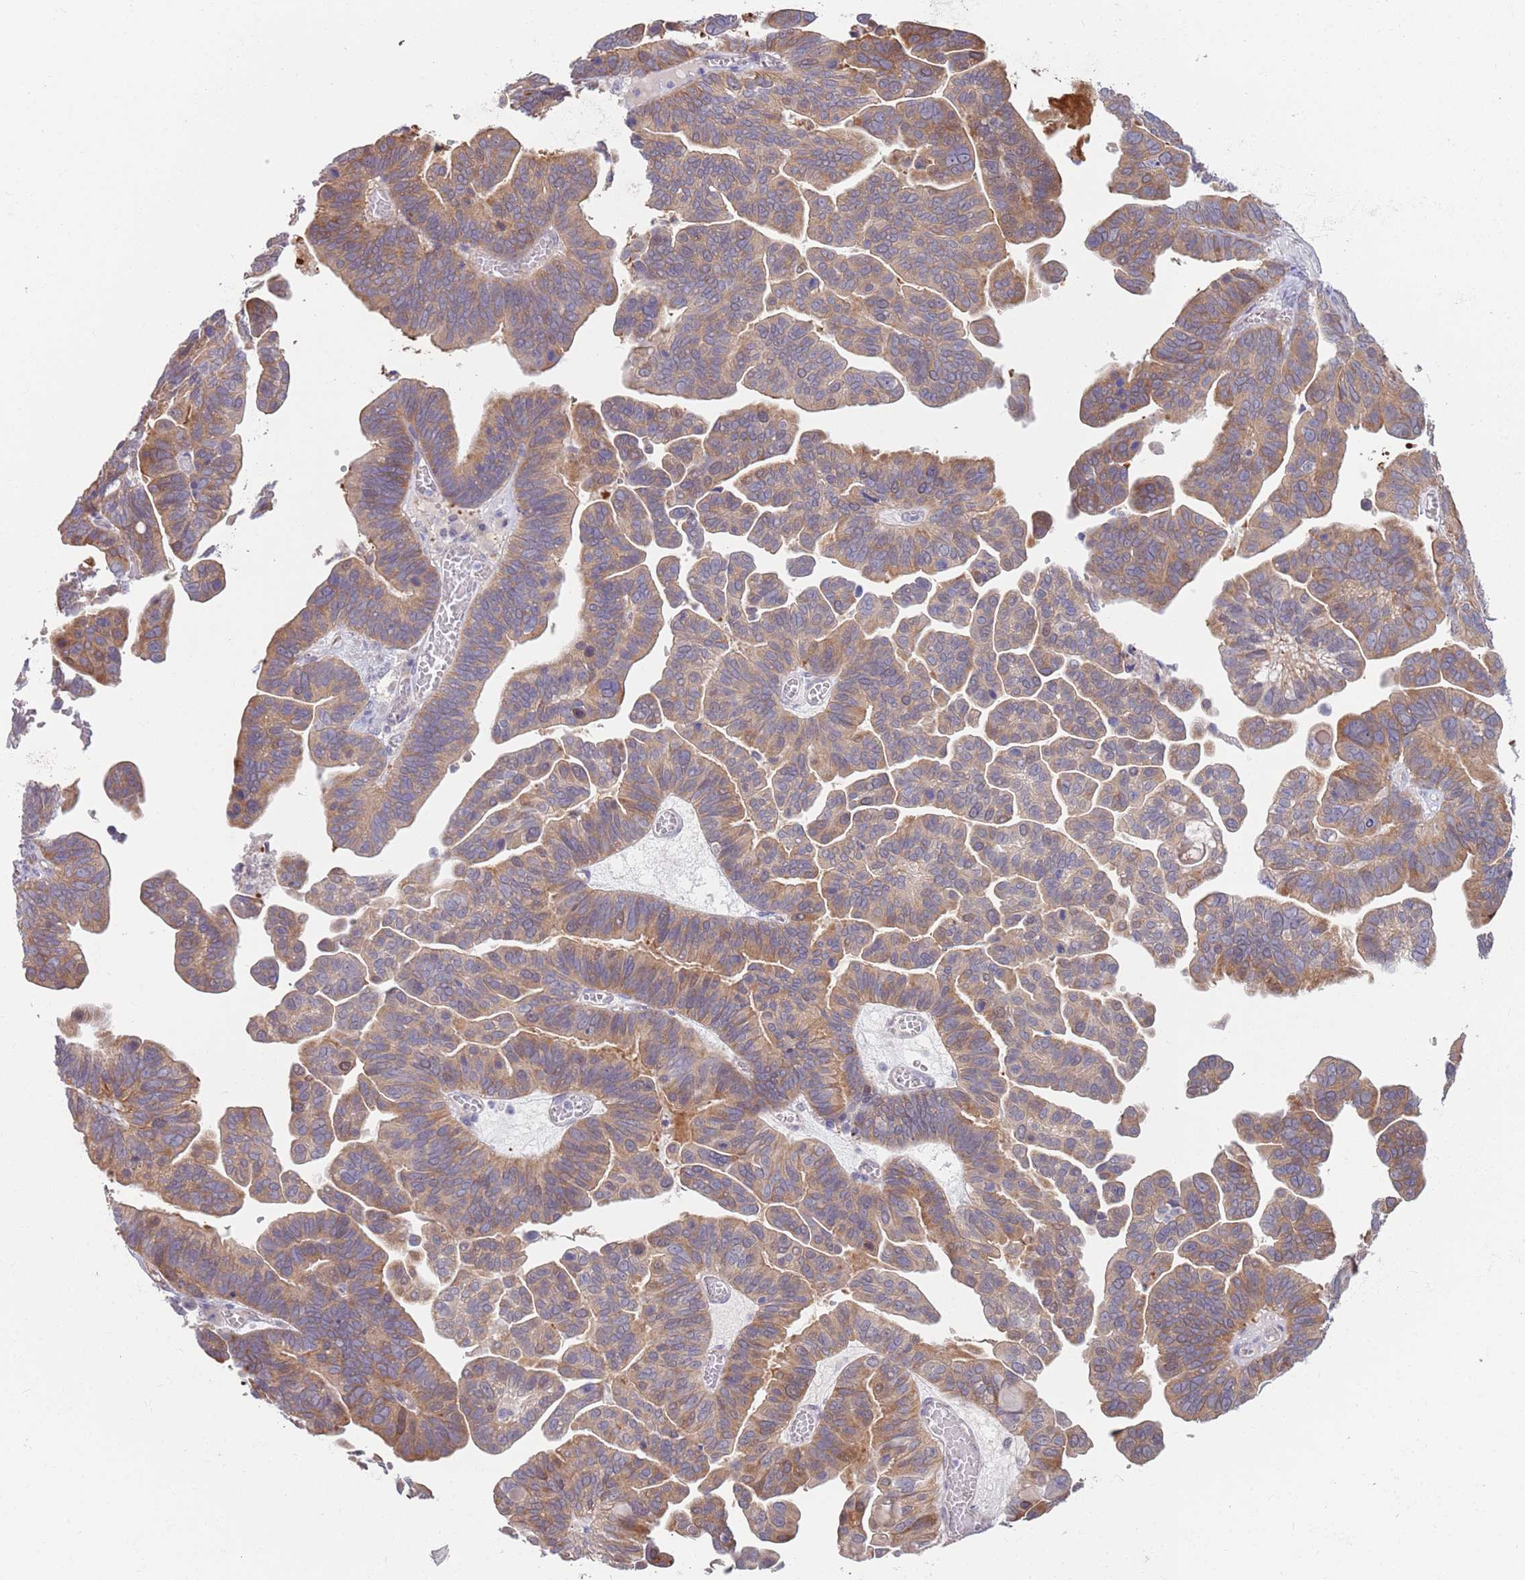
{"staining": {"intensity": "moderate", "quantity": "25%-75%", "location": "cytoplasmic/membranous"}, "tissue": "ovarian cancer", "cell_type": "Tumor cells", "image_type": "cancer", "snomed": [{"axis": "morphology", "description": "Cystadenocarcinoma, serous, NOS"}, {"axis": "topography", "description": "Ovary"}], "caption": "Moderate cytoplasmic/membranous protein expression is seen in approximately 25%-75% of tumor cells in serous cystadenocarcinoma (ovarian).", "gene": "LDHD", "patient": {"sex": "female", "age": 56}}